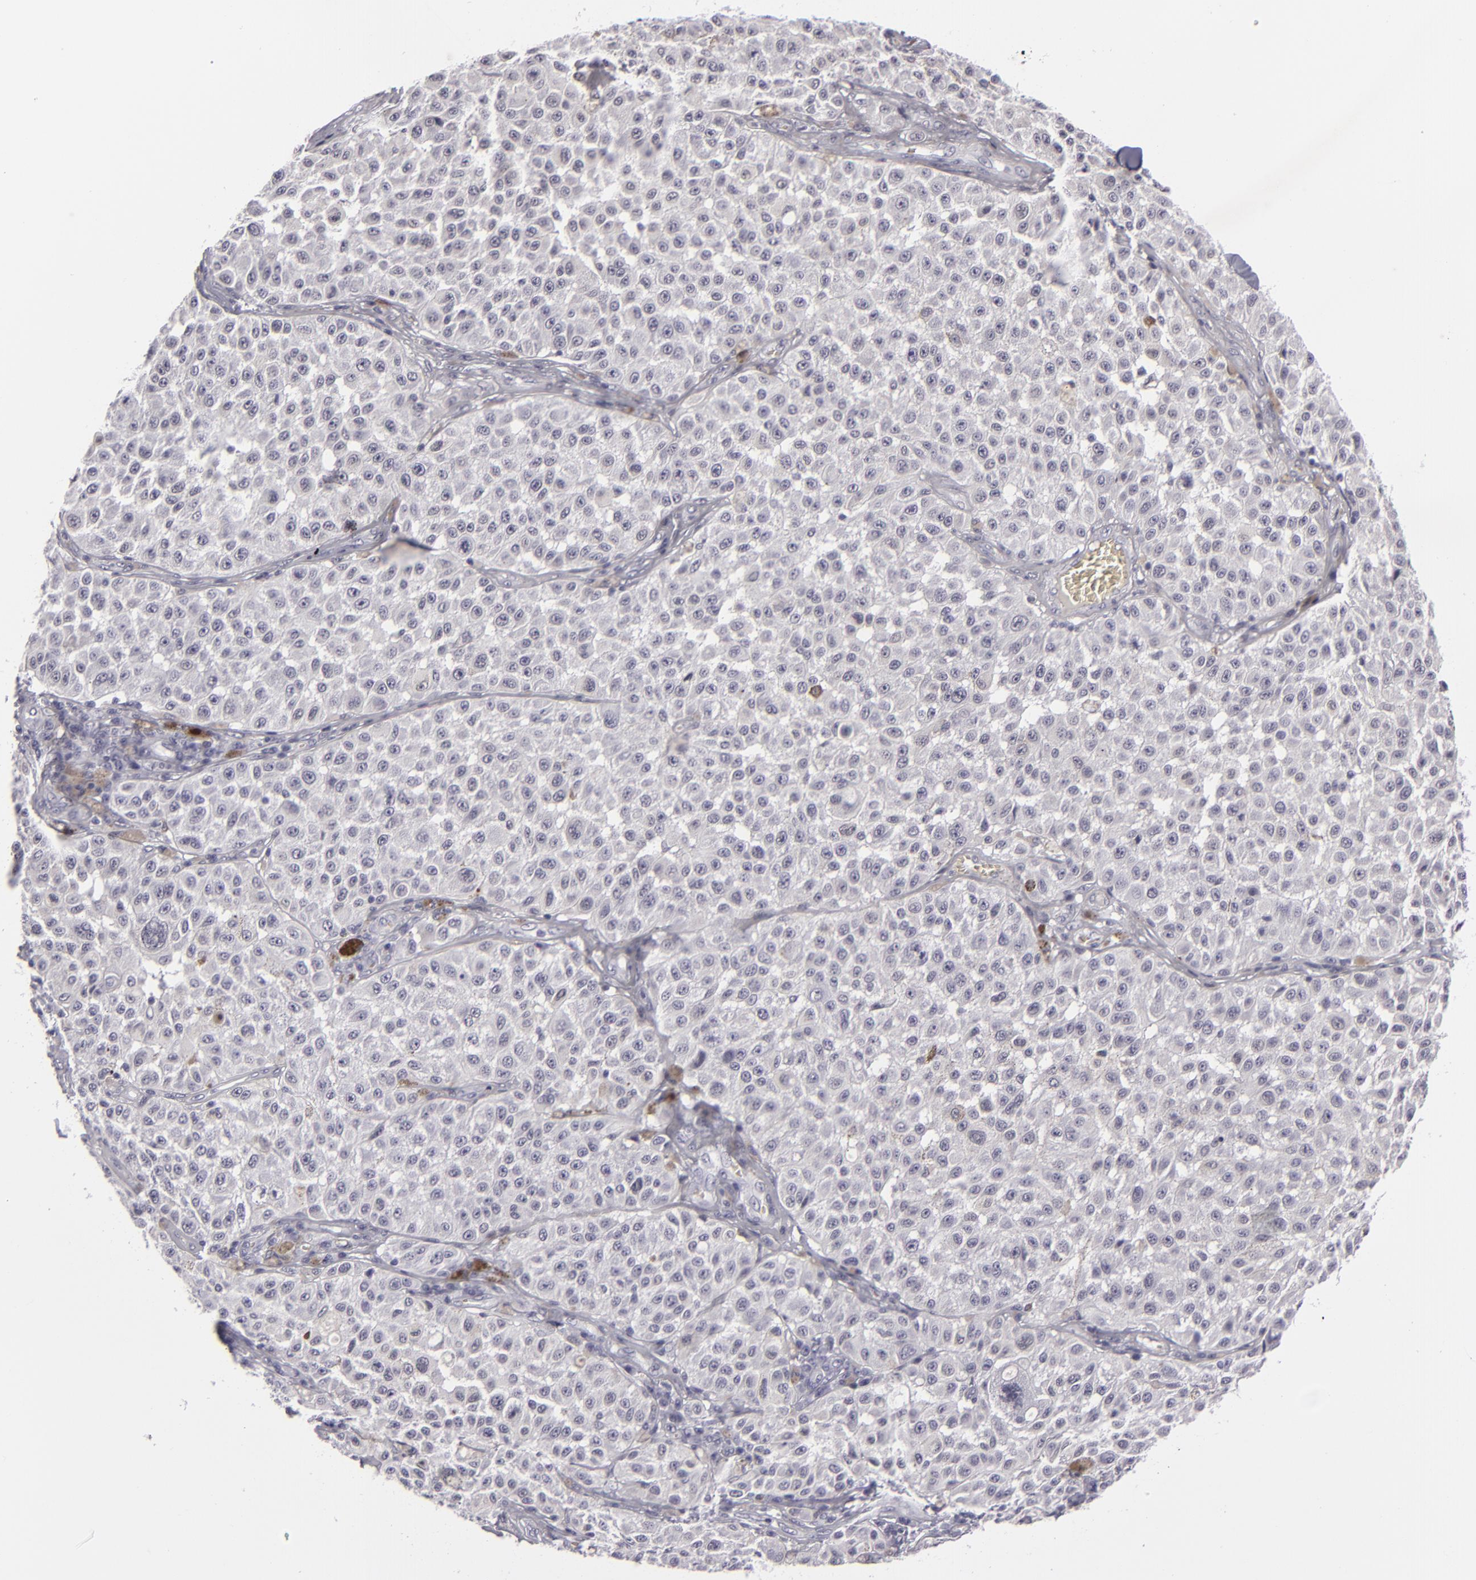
{"staining": {"intensity": "moderate", "quantity": "<25%", "location": "cytoplasmic/membranous"}, "tissue": "melanoma", "cell_type": "Tumor cells", "image_type": "cancer", "snomed": [{"axis": "morphology", "description": "Malignant melanoma, NOS"}, {"axis": "topography", "description": "Skin"}], "caption": "Malignant melanoma stained for a protein exhibits moderate cytoplasmic/membranous positivity in tumor cells.", "gene": "C9", "patient": {"sex": "female", "age": 64}}